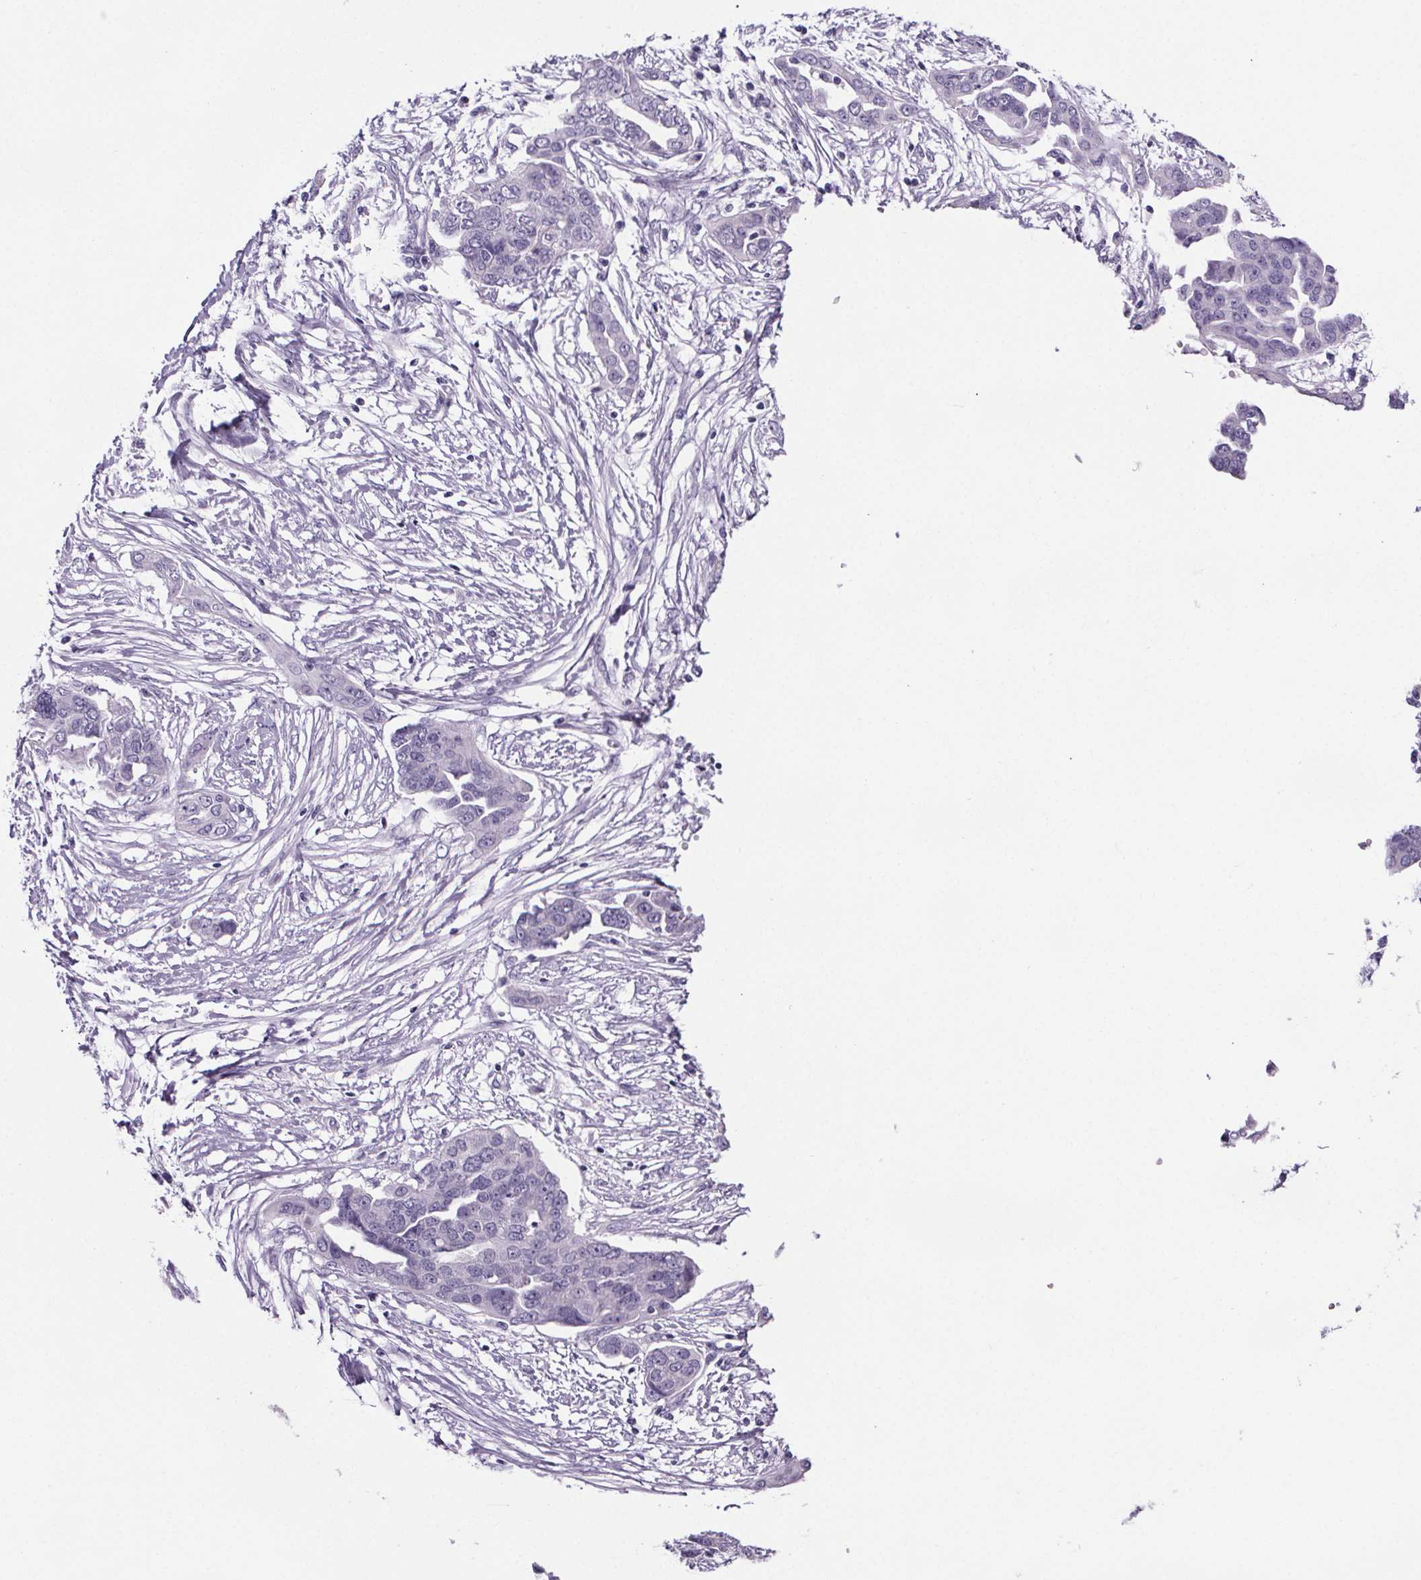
{"staining": {"intensity": "negative", "quantity": "none", "location": "none"}, "tissue": "ovarian cancer", "cell_type": "Tumor cells", "image_type": "cancer", "snomed": [{"axis": "morphology", "description": "Cystadenocarcinoma, serous, NOS"}, {"axis": "topography", "description": "Ovary"}], "caption": "A micrograph of human ovarian serous cystadenocarcinoma is negative for staining in tumor cells.", "gene": "CUBN", "patient": {"sex": "female", "age": 59}}